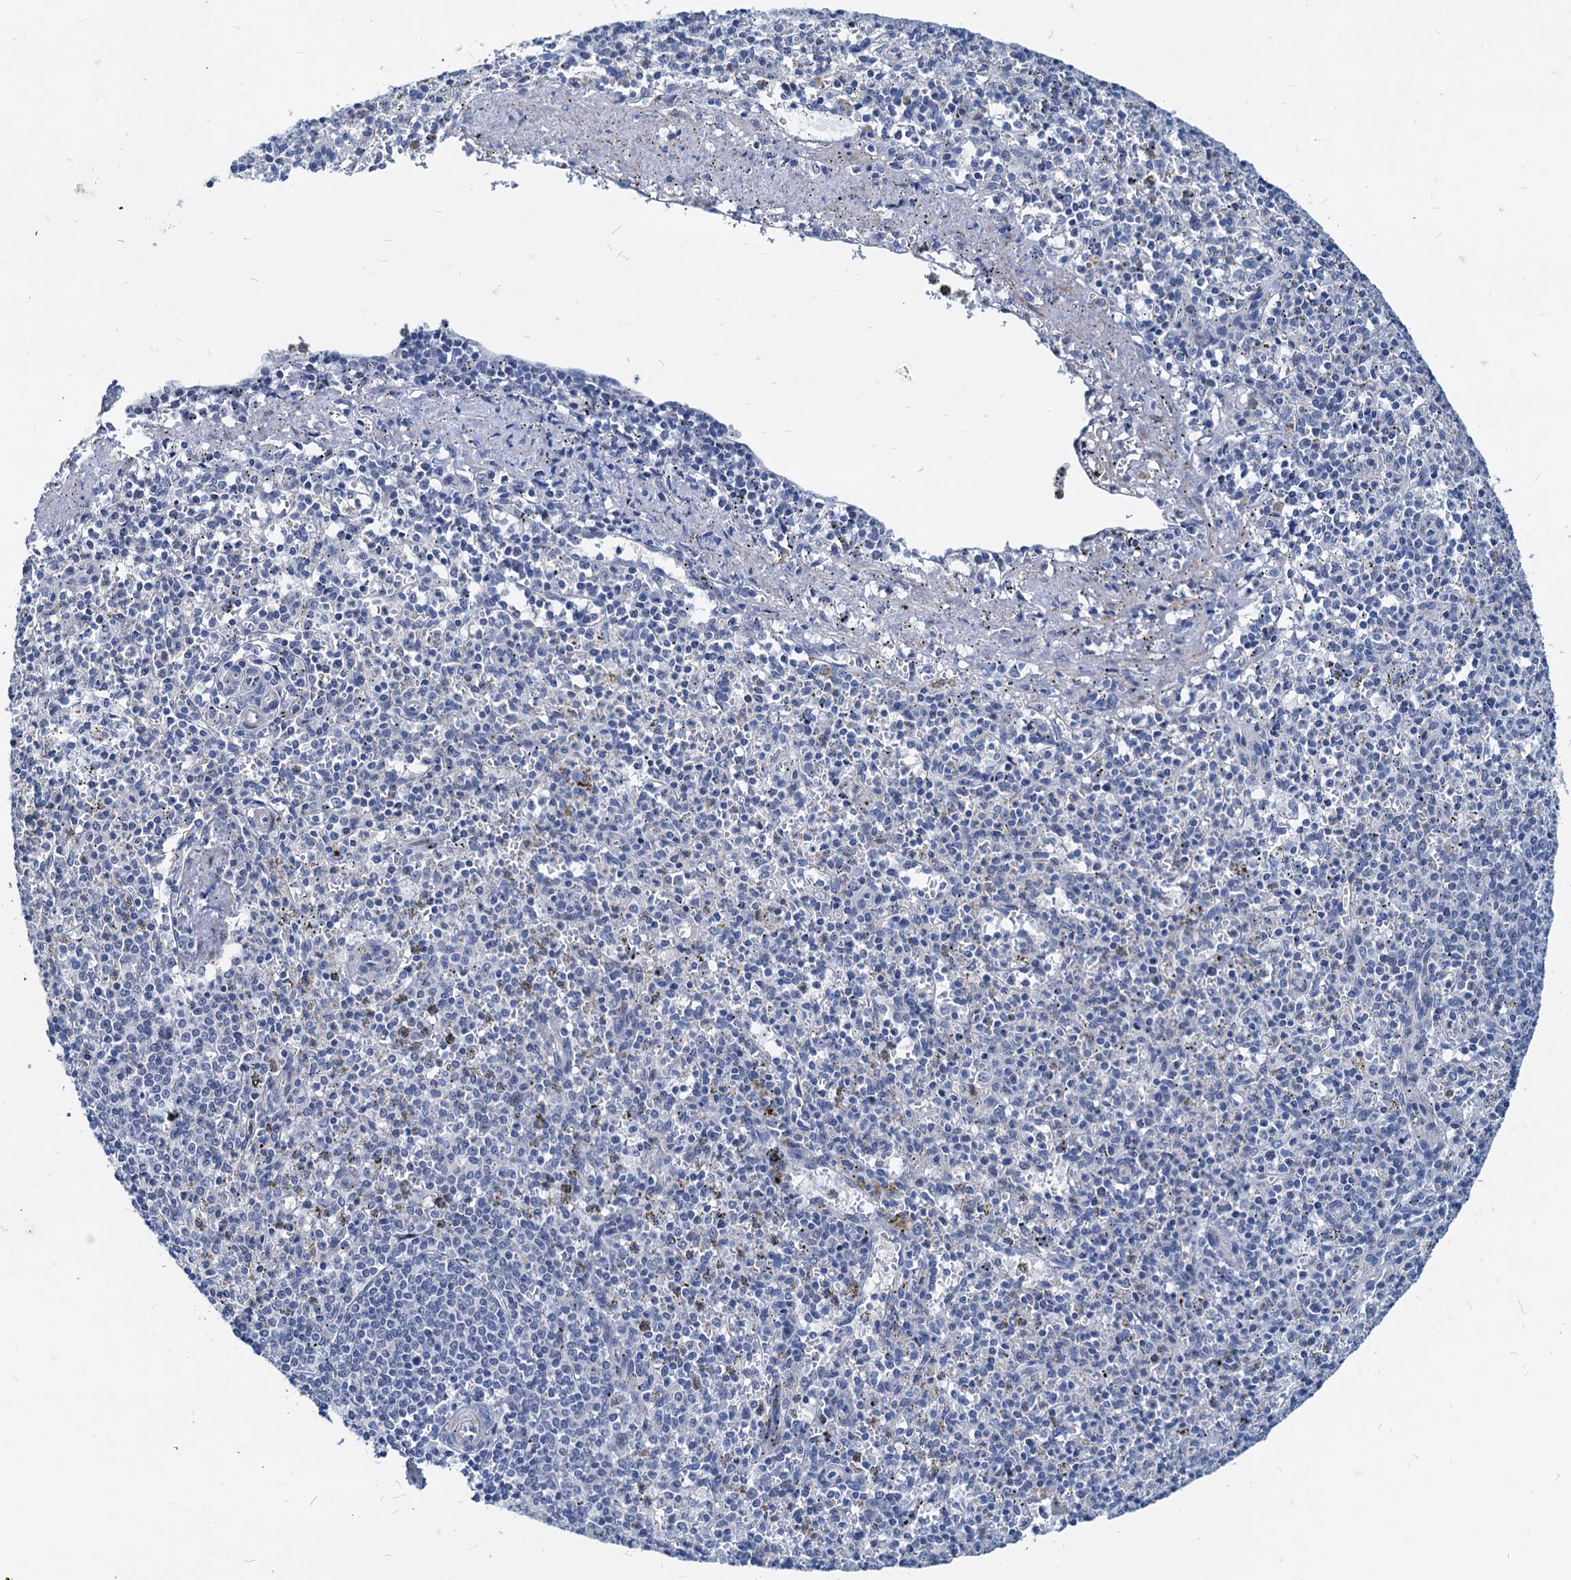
{"staining": {"intensity": "negative", "quantity": "none", "location": "none"}, "tissue": "spleen", "cell_type": "Cells in red pulp", "image_type": "normal", "snomed": [{"axis": "morphology", "description": "Normal tissue, NOS"}, {"axis": "topography", "description": "Spleen"}], "caption": "Cells in red pulp show no significant positivity in normal spleen. (DAB (3,3'-diaminobenzidine) immunohistochemistry, high magnification).", "gene": "HSF2", "patient": {"sex": "male", "age": 72}}